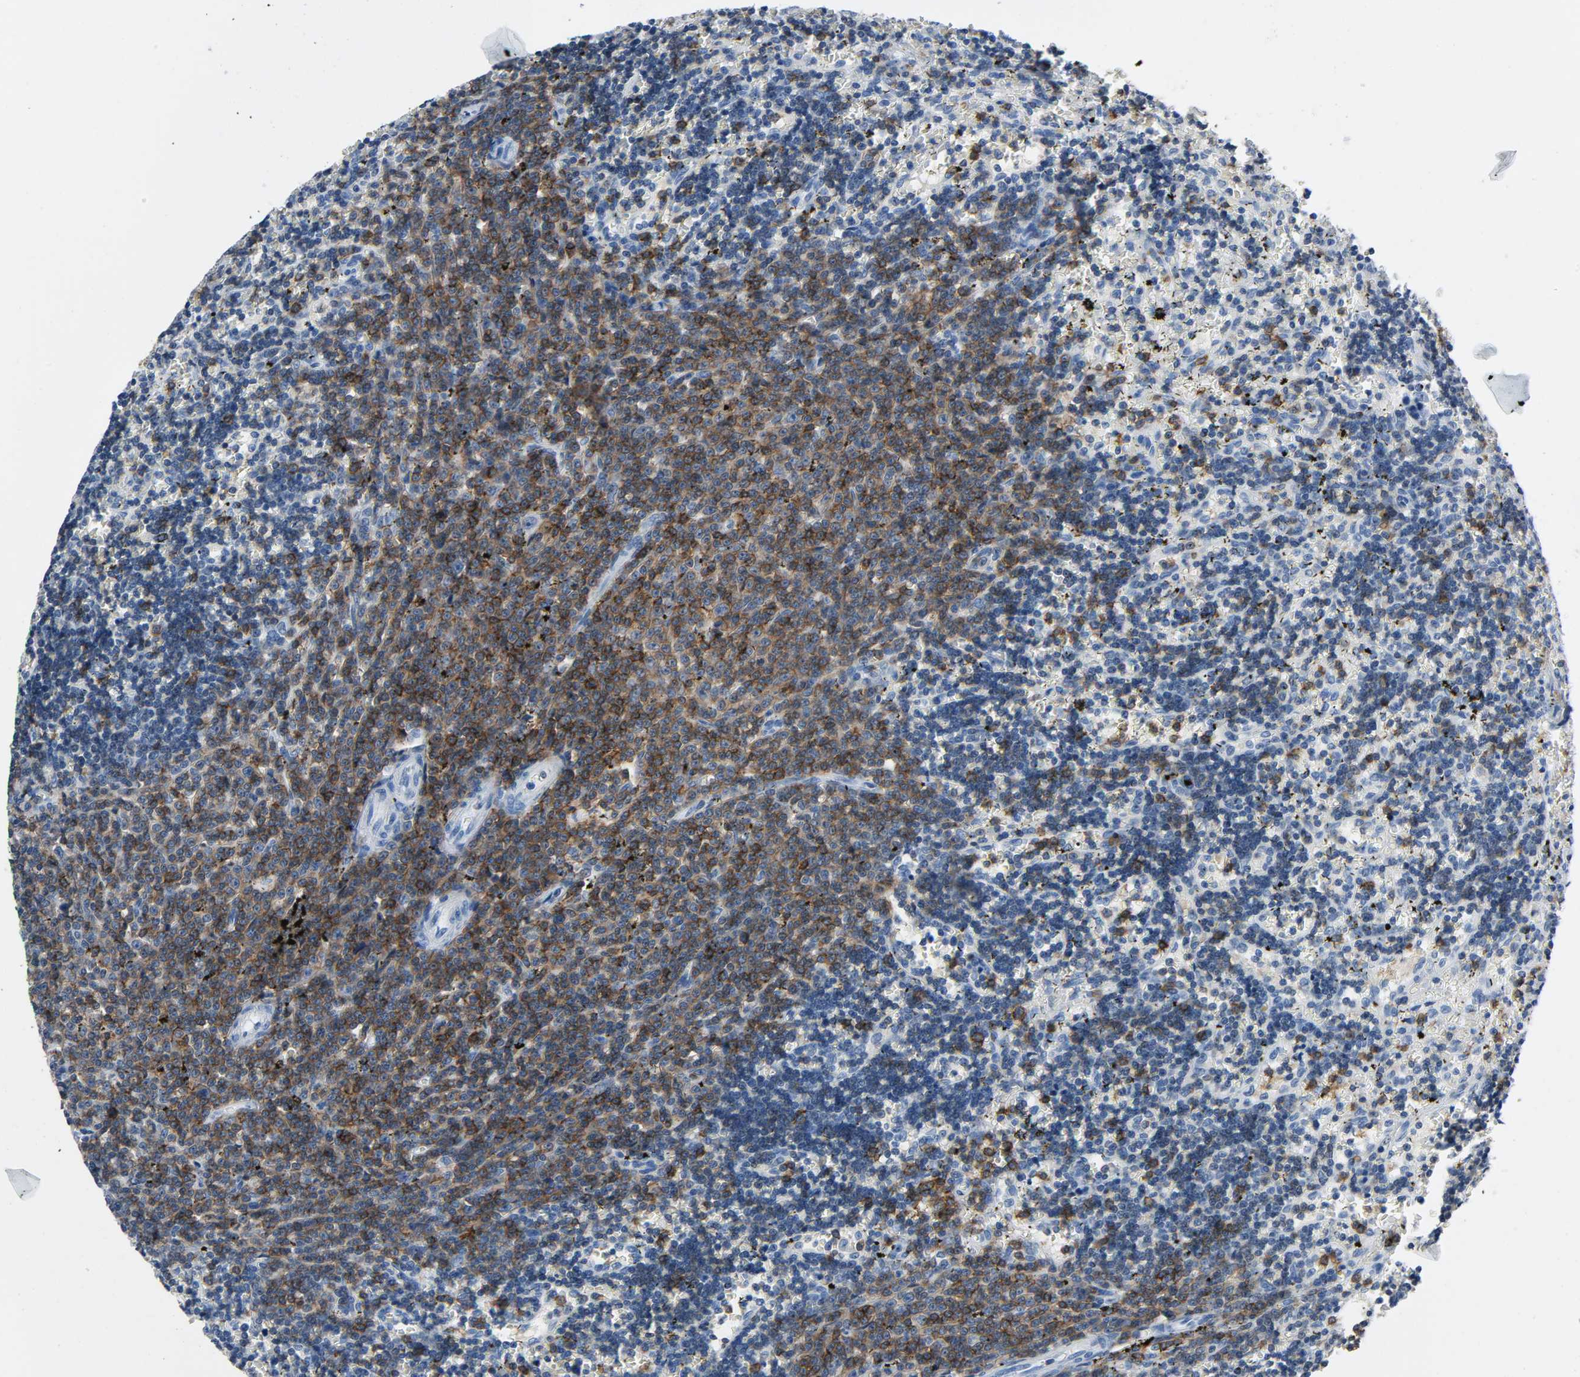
{"staining": {"intensity": "moderate", "quantity": "25%-75%", "location": "cytoplasmic/membranous"}, "tissue": "lymphoma", "cell_type": "Tumor cells", "image_type": "cancer", "snomed": [{"axis": "morphology", "description": "Malignant lymphoma, non-Hodgkin's type, Low grade"}, {"axis": "topography", "description": "Spleen"}], "caption": "This photomicrograph exhibits IHC staining of human lymphoma, with medium moderate cytoplasmic/membranous staining in about 25%-75% of tumor cells.", "gene": "LCK", "patient": {"sex": "male", "age": 60}}